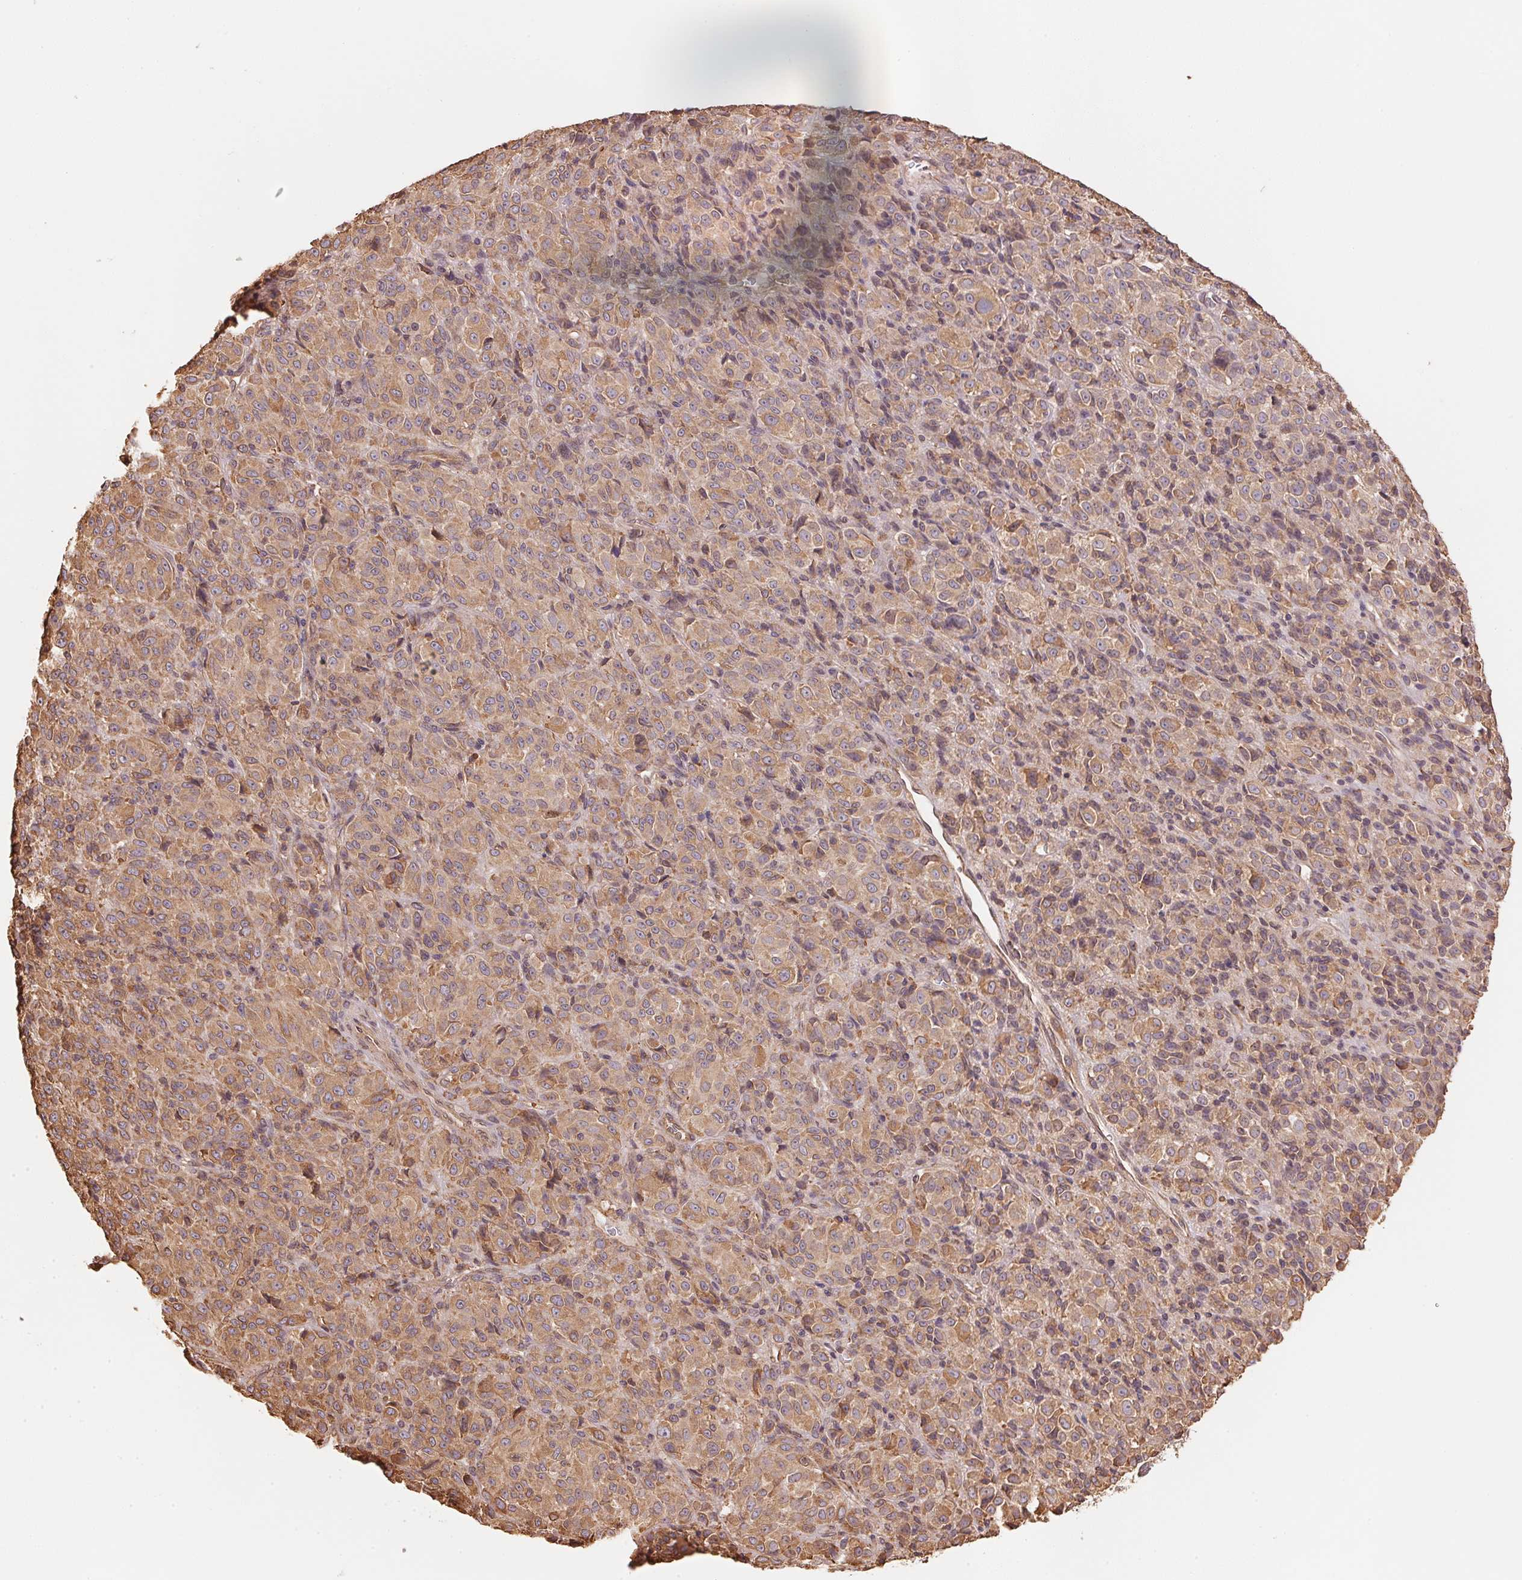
{"staining": {"intensity": "weak", "quantity": ">75%", "location": "cytoplasmic/membranous"}, "tissue": "melanoma", "cell_type": "Tumor cells", "image_type": "cancer", "snomed": [{"axis": "morphology", "description": "Malignant melanoma, Metastatic site"}, {"axis": "topography", "description": "Brain"}], "caption": "Brown immunohistochemical staining in human melanoma demonstrates weak cytoplasmic/membranous staining in about >75% of tumor cells.", "gene": "C6orf163", "patient": {"sex": "female", "age": 56}}